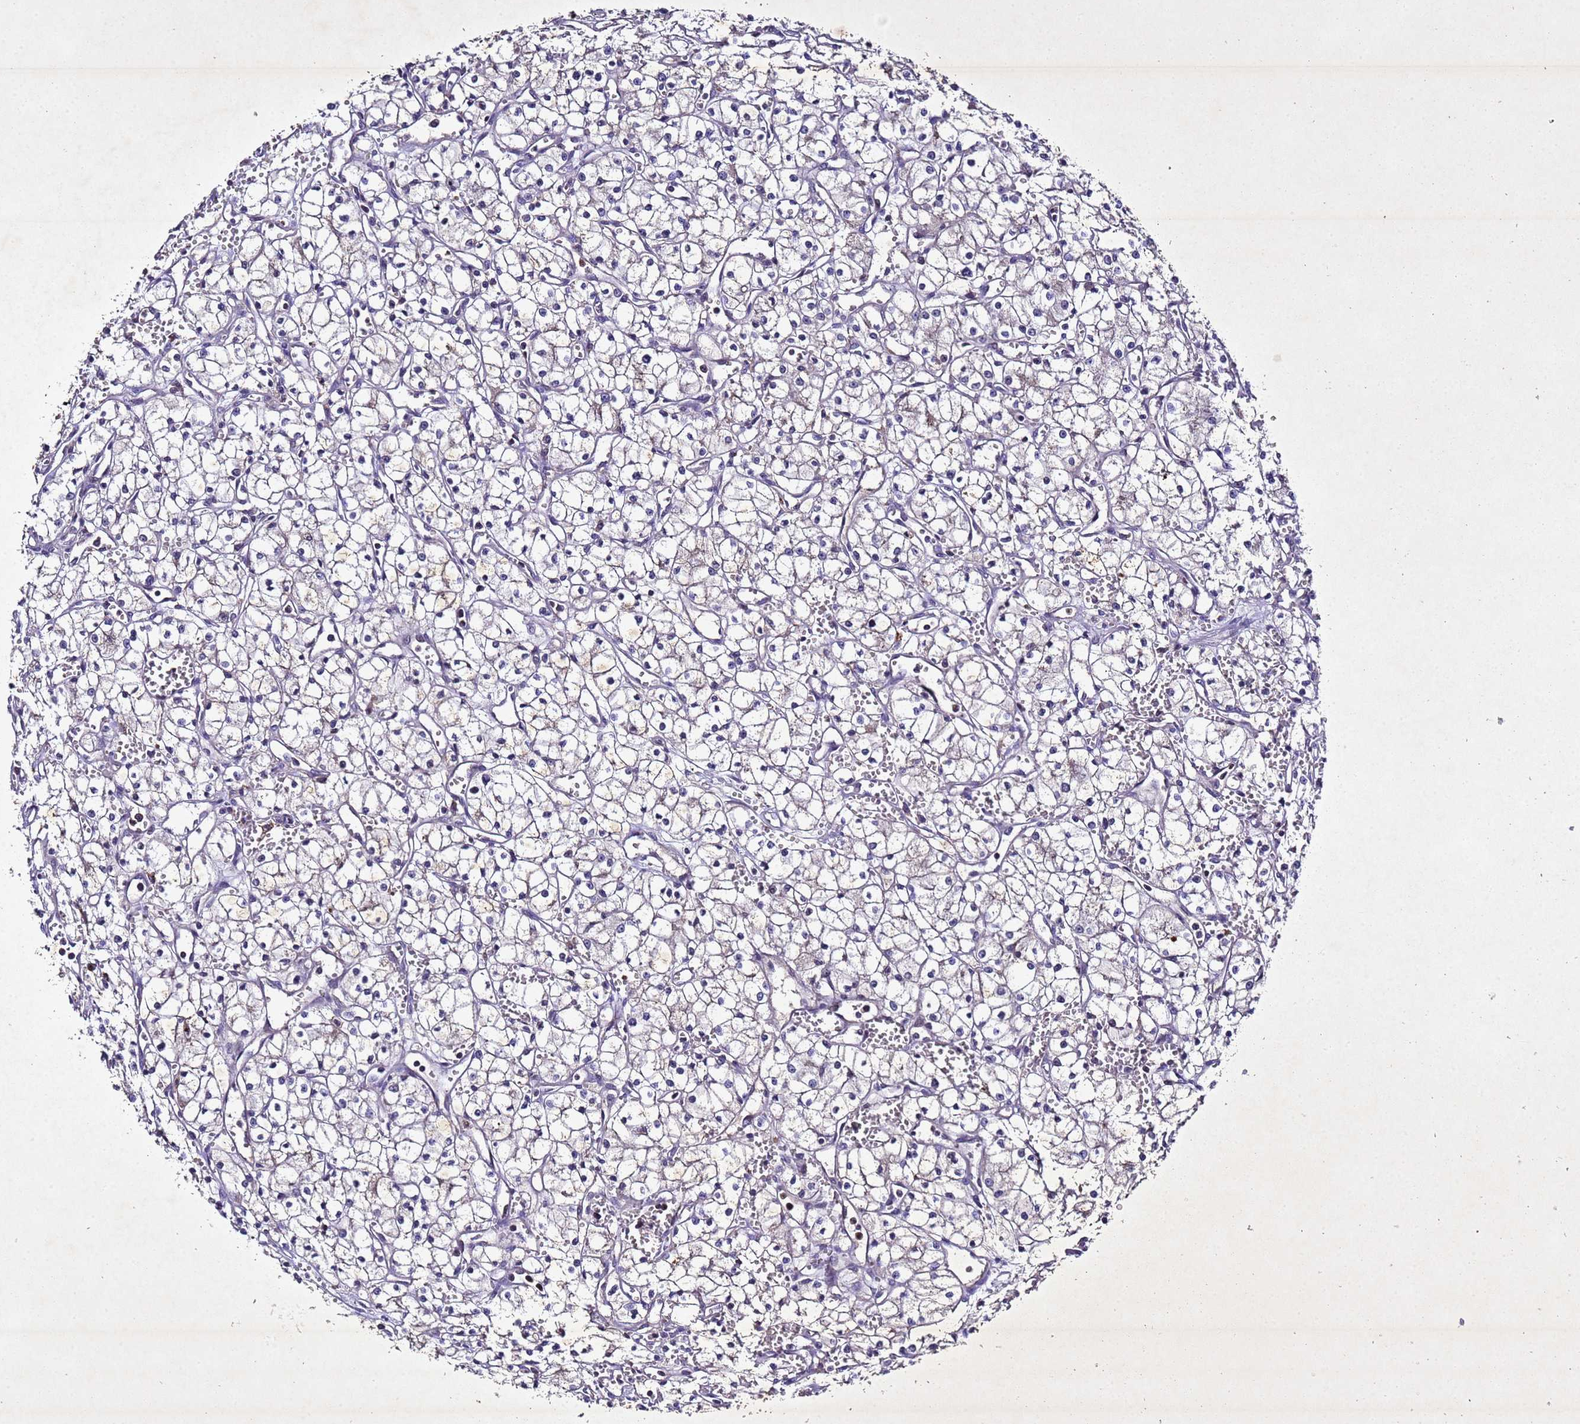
{"staining": {"intensity": "negative", "quantity": "none", "location": "none"}, "tissue": "renal cancer", "cell_type": "Tumor cells", "image_type": "cancer", "snomed": [{"axis": "morphology", "description": "Adenocarcinoma, NOS"}, {"axis": "topography", "description": "Kidney"}], "caption": "An immunohistochemistry image of renal cancer (adenocarcinoma) is shown. There is no staining in tumor cells of renal cancer (adenocarcinoma).", "gene": "SV2B", "patient": {"sex": "male", "age": 59}}